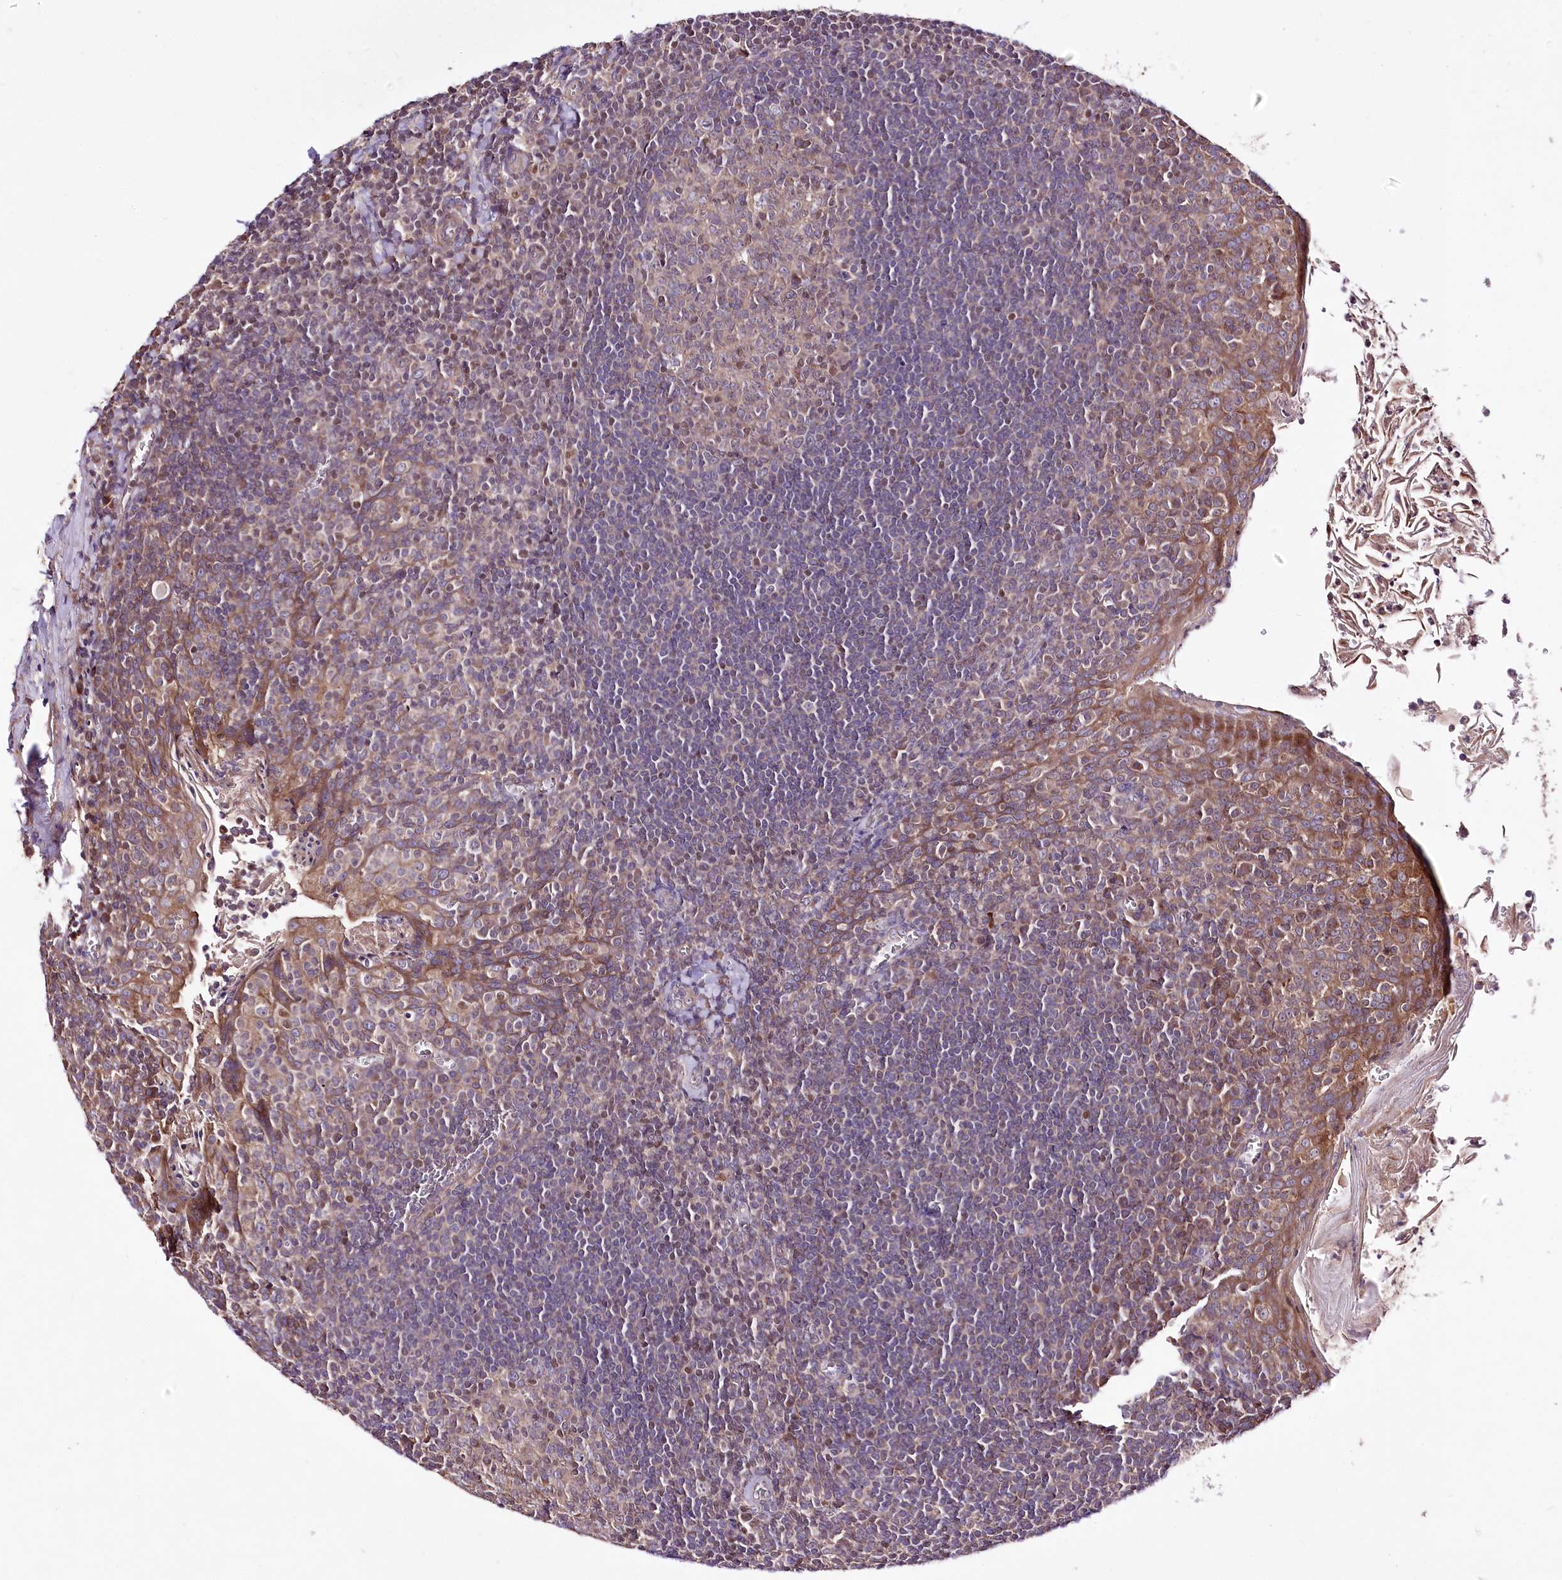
{"staining": {"intensity": "weak", "quantity": "<25%", "location": "cytoplasmic/membranous"}, "tissue": "tonsil", "cell_type": "Germinal center cells", "image_type": "normal", "snomed": [{"axis": "morphology", "description": "Normal tissue, NOS"}, {"axis": "topography", "description": "Tonsil"}], "caption": "Immunohistochemistry (IHC) photomicrograph of unremarkable tonsil stained for a protein (brown), which reveals no expression in germinal center cells.", "gene": "WWC1", "patient": {"sex": "male", "age": 27}}